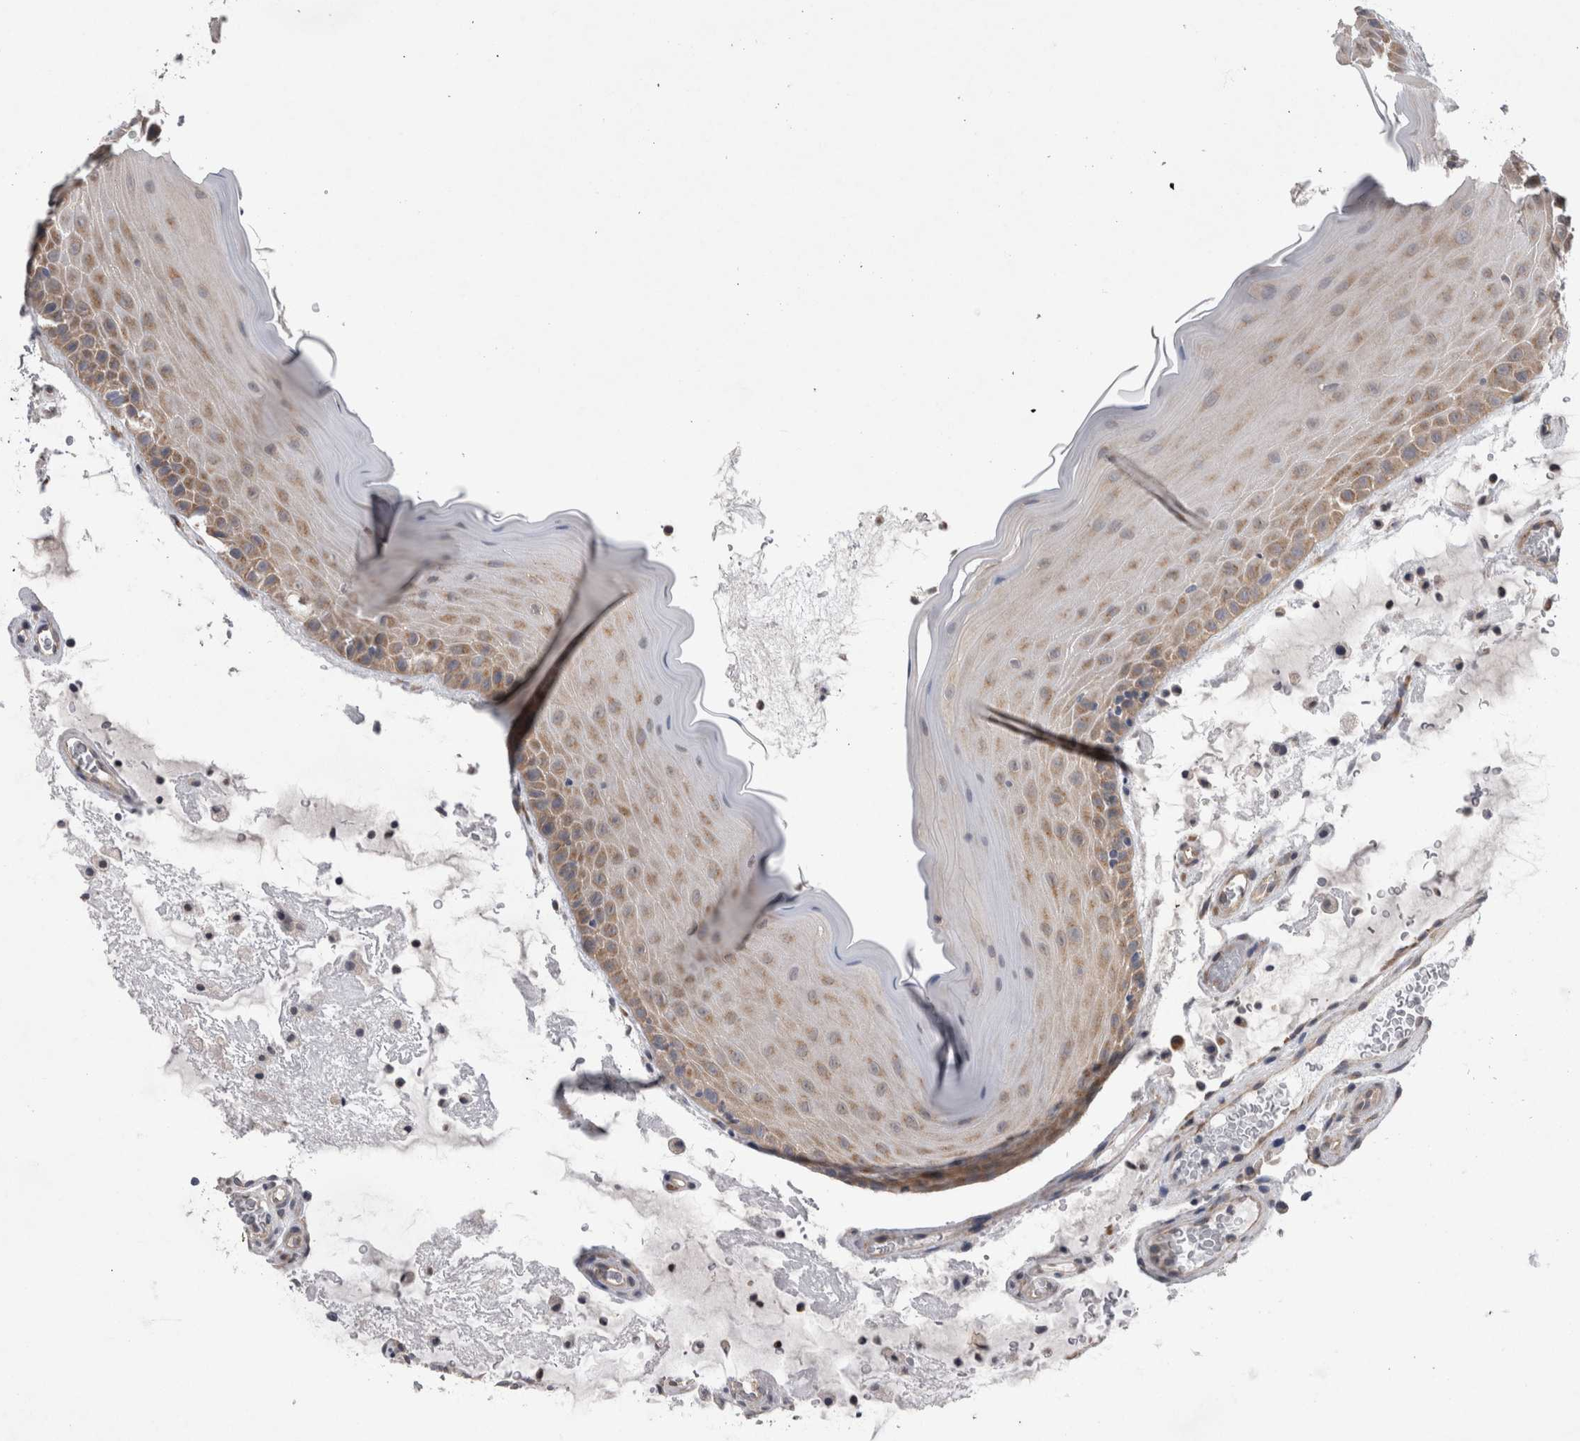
{"staining": {"intensity": "weak", "quantity": "25%-75%", "location": "cytoplasmic/membranous"}, "tissue": "oral mucosa", "cell_type": "Squamous epithelial cells", "image_type": "normal", "snomed": [{"axis": "morphology", "description": "Normal tissue, NOS"}, {"axis": "topography", "description": "Oral tissue"}], "caption": "A brown stain labels weak cytoplasmic/membranous staining of a protein in squamous epithelial cells of benign oral mucosa. (brown staining indicates protein expression, while blue staining denotes nuclei).", "gene": "DDX6", "patient": {"sex": "male", "age": 13}}